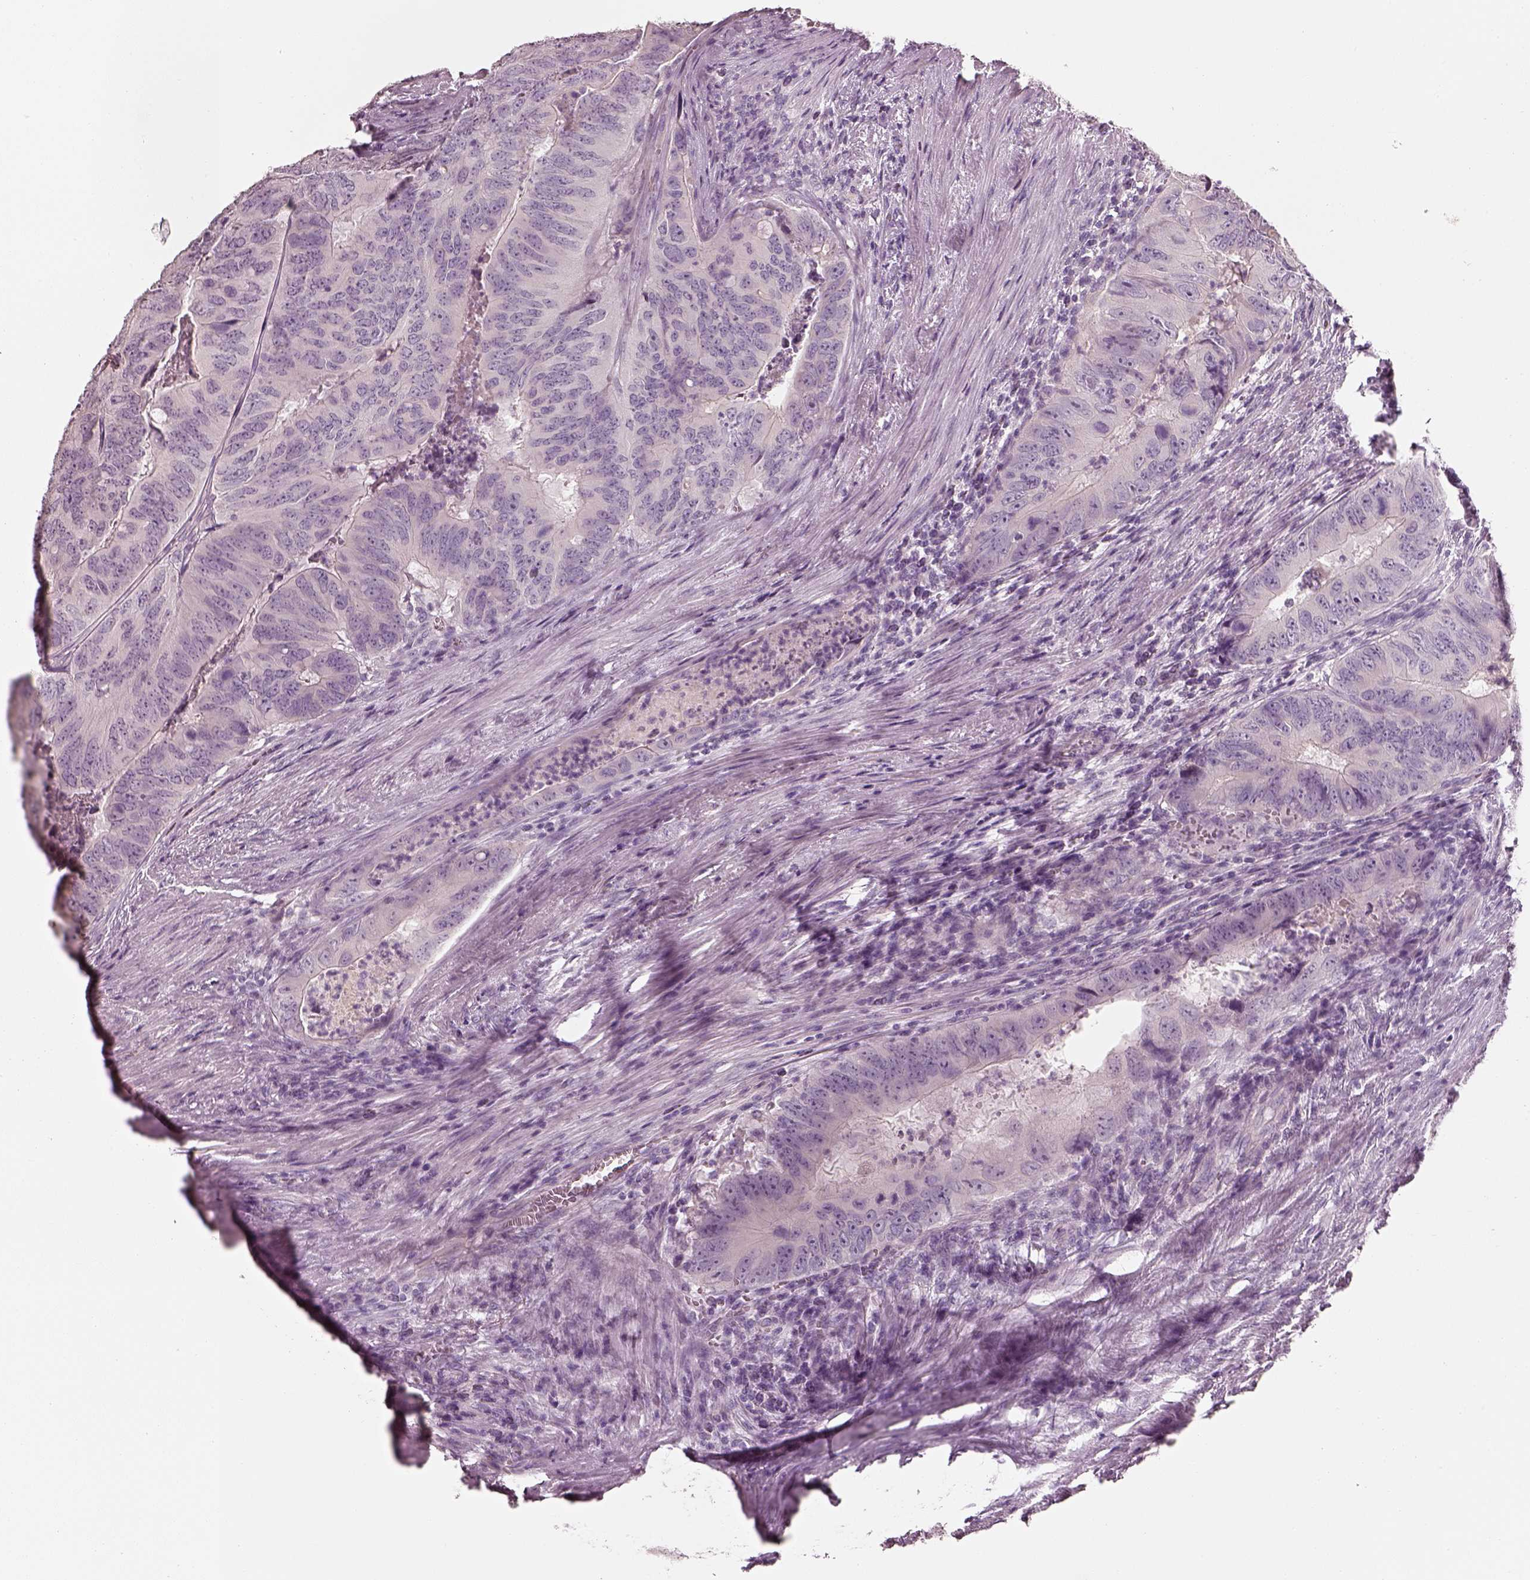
{"staining": {"intensity": "negative", "quantity": "none", "location": "none"}, "tissue": "colorectal cancer", "cell_type": "Tumor cells", "image_type": "cancer", "snomed": [{"axis": "morphology", "description": "Adenocarcinoma, NOS"}, {"axis": "topography", "description": "Colon"}], "caption": "Immunohistochemistry of colorectal cancer (adenocarcinoma) reveals no positivity in tumor cells.", "gene": "PNOC", "patient": {"sex": "male", "age": 79}}